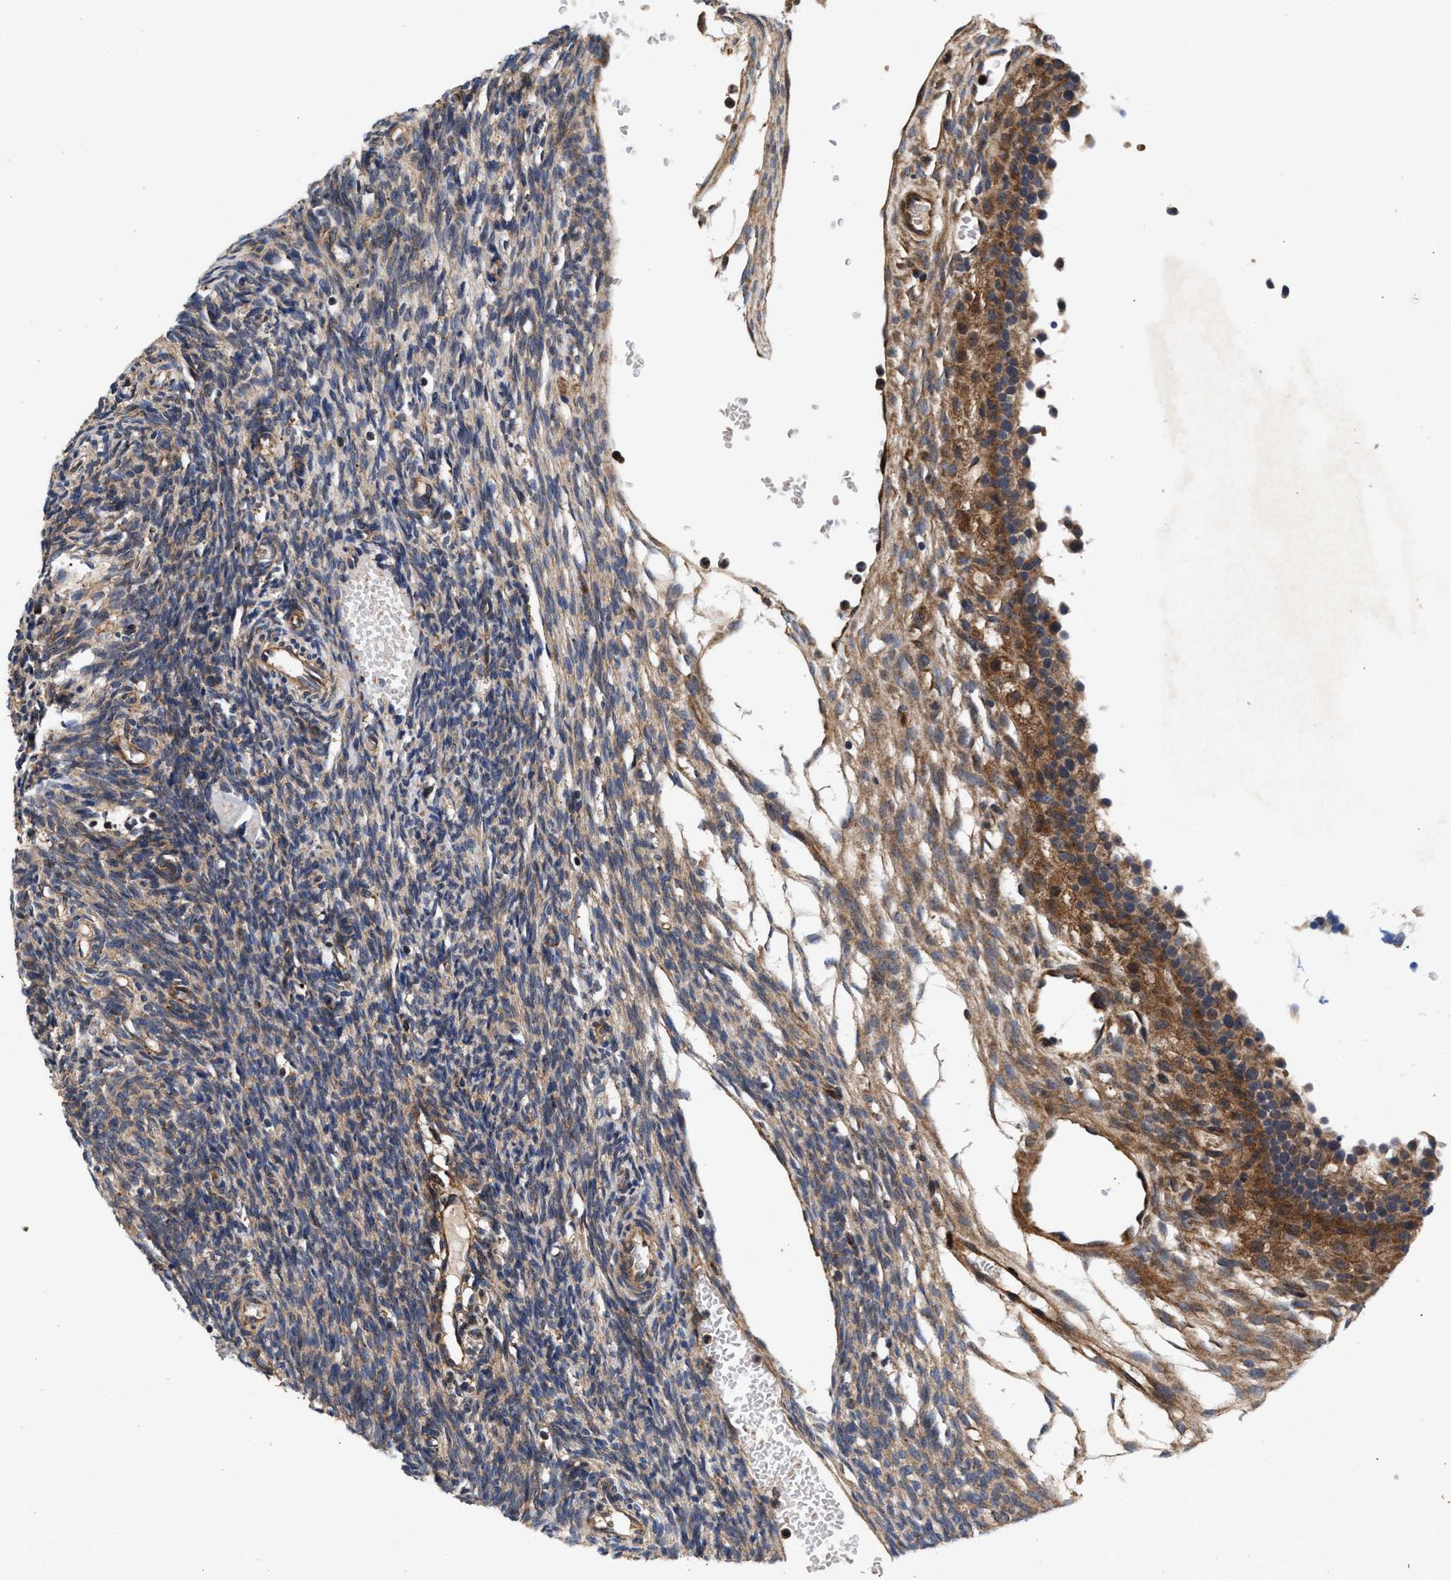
{"staining": {"intensity": "weak", "quantity": ">75%", "location": "cytoplasmic/membranous"}, "tissue": "ovary", "cell_type": "Ovarian stroma cells", "image_type": "normal", "snomed": [{"axis": "morphology", "description": "Normal tissue, NOS"}, {"axis": "topography", "description": "Ovary"}], "caption": "Approximately >75% of ovarian stroma cells in benign ovary show weak cytoplasmic/membranous protein positivity as visualized by brown immunohistochemical staining.", "gene": "NFKB2", "patient": {"sex": "female", "age": 35}}